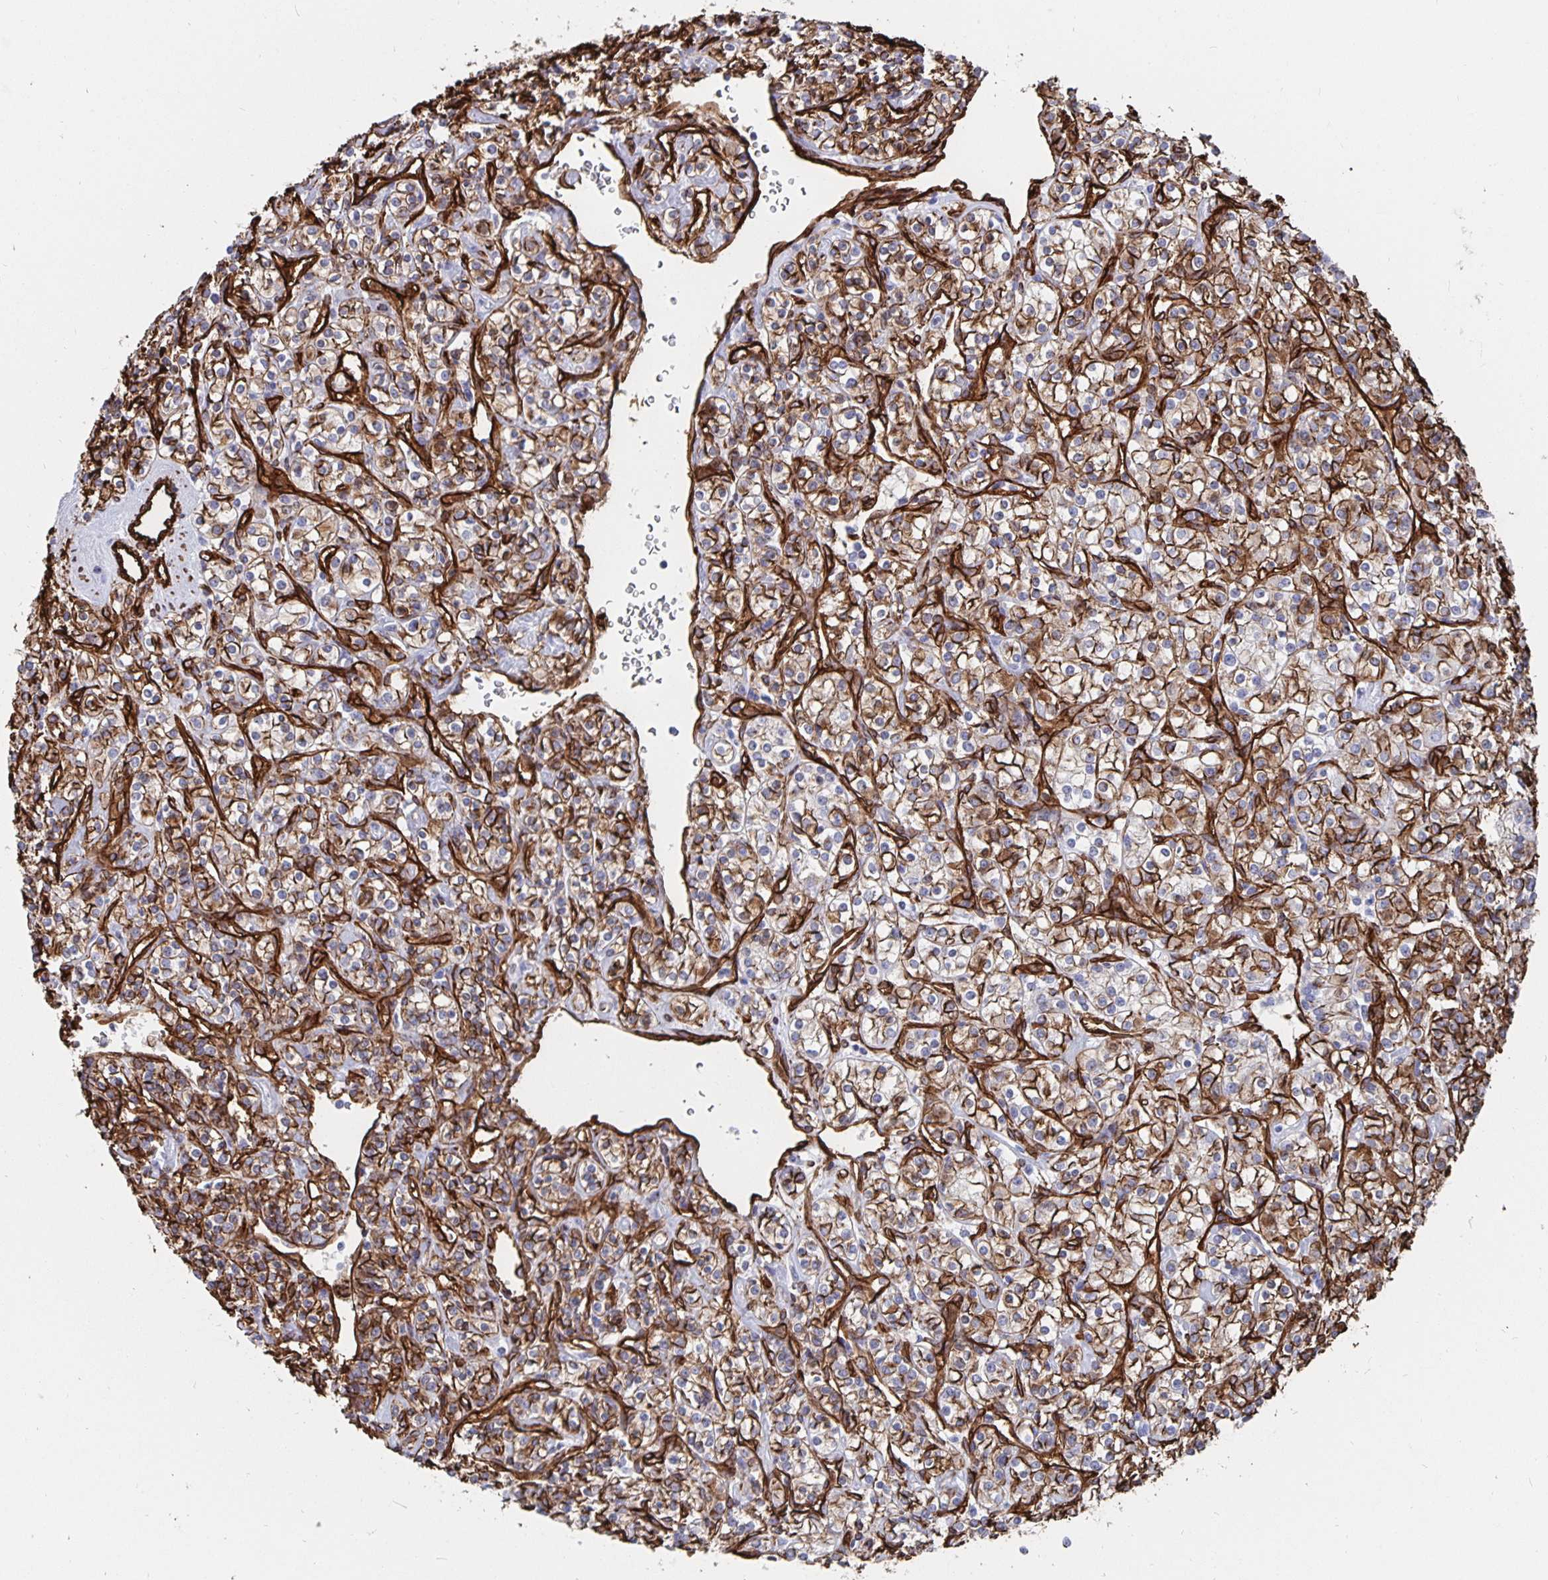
{"staining": {"intensity": "moderate", "quantity": ">75%", "location": "cytoplasmic/membranous"}, "tissue": "renal cancer", "cell_type": "Tumor cells", "image_type": "cancer", "snomed": [{"axis": "morphology", "description": "Adenocarcinoma, NOS"}, {"axis": "topography", "description": "Kidney"}], "caption": "Moderate cytoplasmic/membranous protein positivity is present in about >75% of tumor cells in renal cancer.", "gene": "DCHS2", "patient": {"sex": "male", "age": 77}}